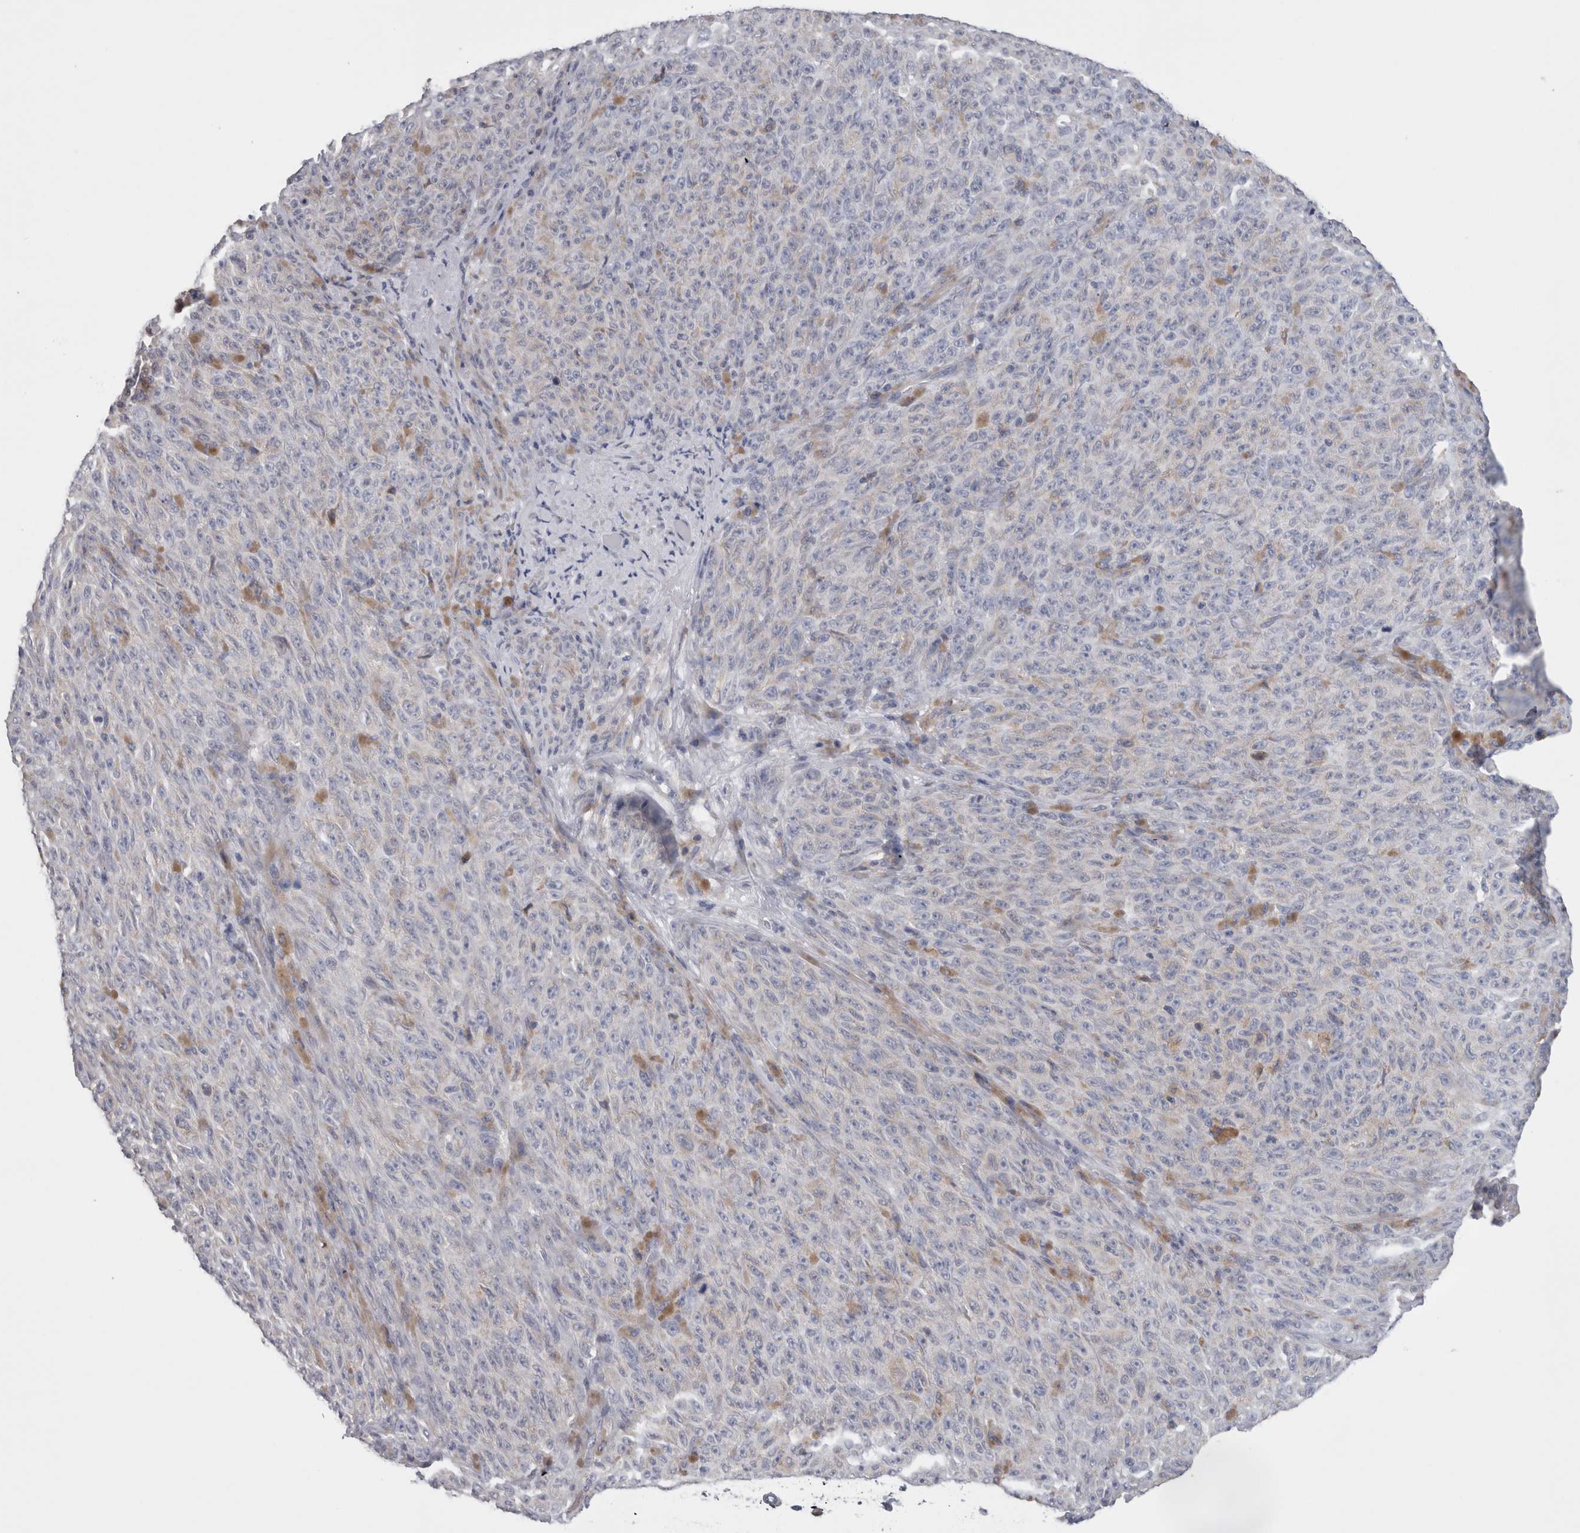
{"staining": {"intensity": "negative", "quantity": "none", "location": "none"}, "tissue": "melanoma", "cell_type": "Tumor cells", "image_type": "cancer", "snomed": [{"axis": "morphology", "description": "Malignant melanoma, NOS"}, {"axis": "topography", "description": "Skin"}], "caption": "High power microscopy micrograph of an immunohistochemistry (IHC) micrograph of melanoma, revealing no significant positivity in tumor cells. (Immunohistochemistry (ihc), brightfield microscopy, high magnification).", "gene": "GDAP1", "patient": {"sex": "female", "age": 82}}